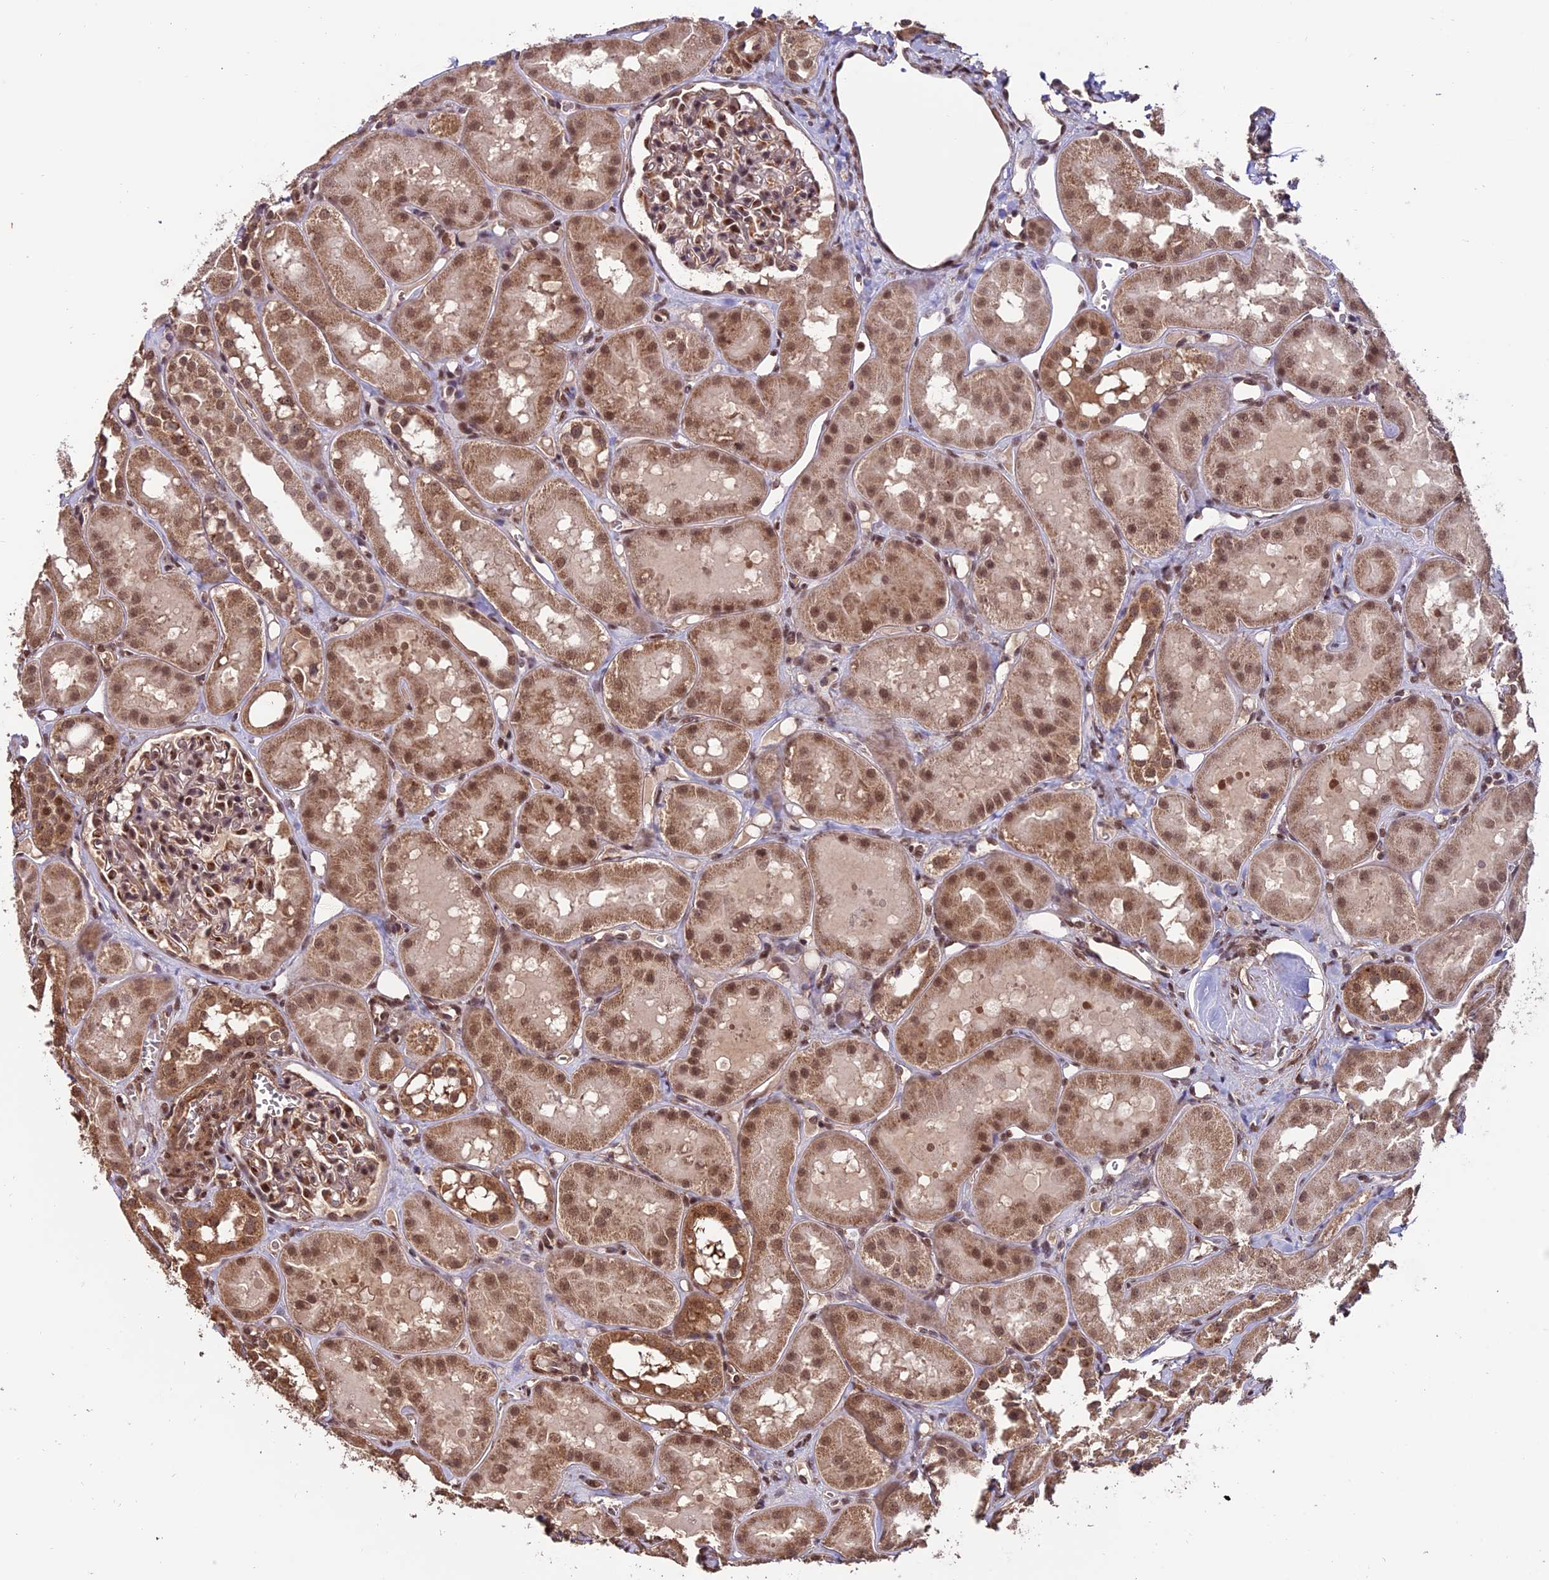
{"staining": {"intensity": "moderate", "quantity": "25%-75%", "location": "cytoplasmic/membranous,nuclear"}, "tissue": "kidney", "cell_type": "Cells in glomeruli", "image_type": "normal", "snomed": [{"axis": "morphology", "description": "Normal tissue, NOS"}, {"axis": "topography", "description": "Kidney"}], "caption": "High-power microscopy captured an IHC photomicrograph of benign kidney, revealing moderate cytoplasmic/membranous,nuclear expression in about 25%-75% of cells in glomeruli.", "gene": "CABIN1", "patient": {"sex": "male", "age": 16}}